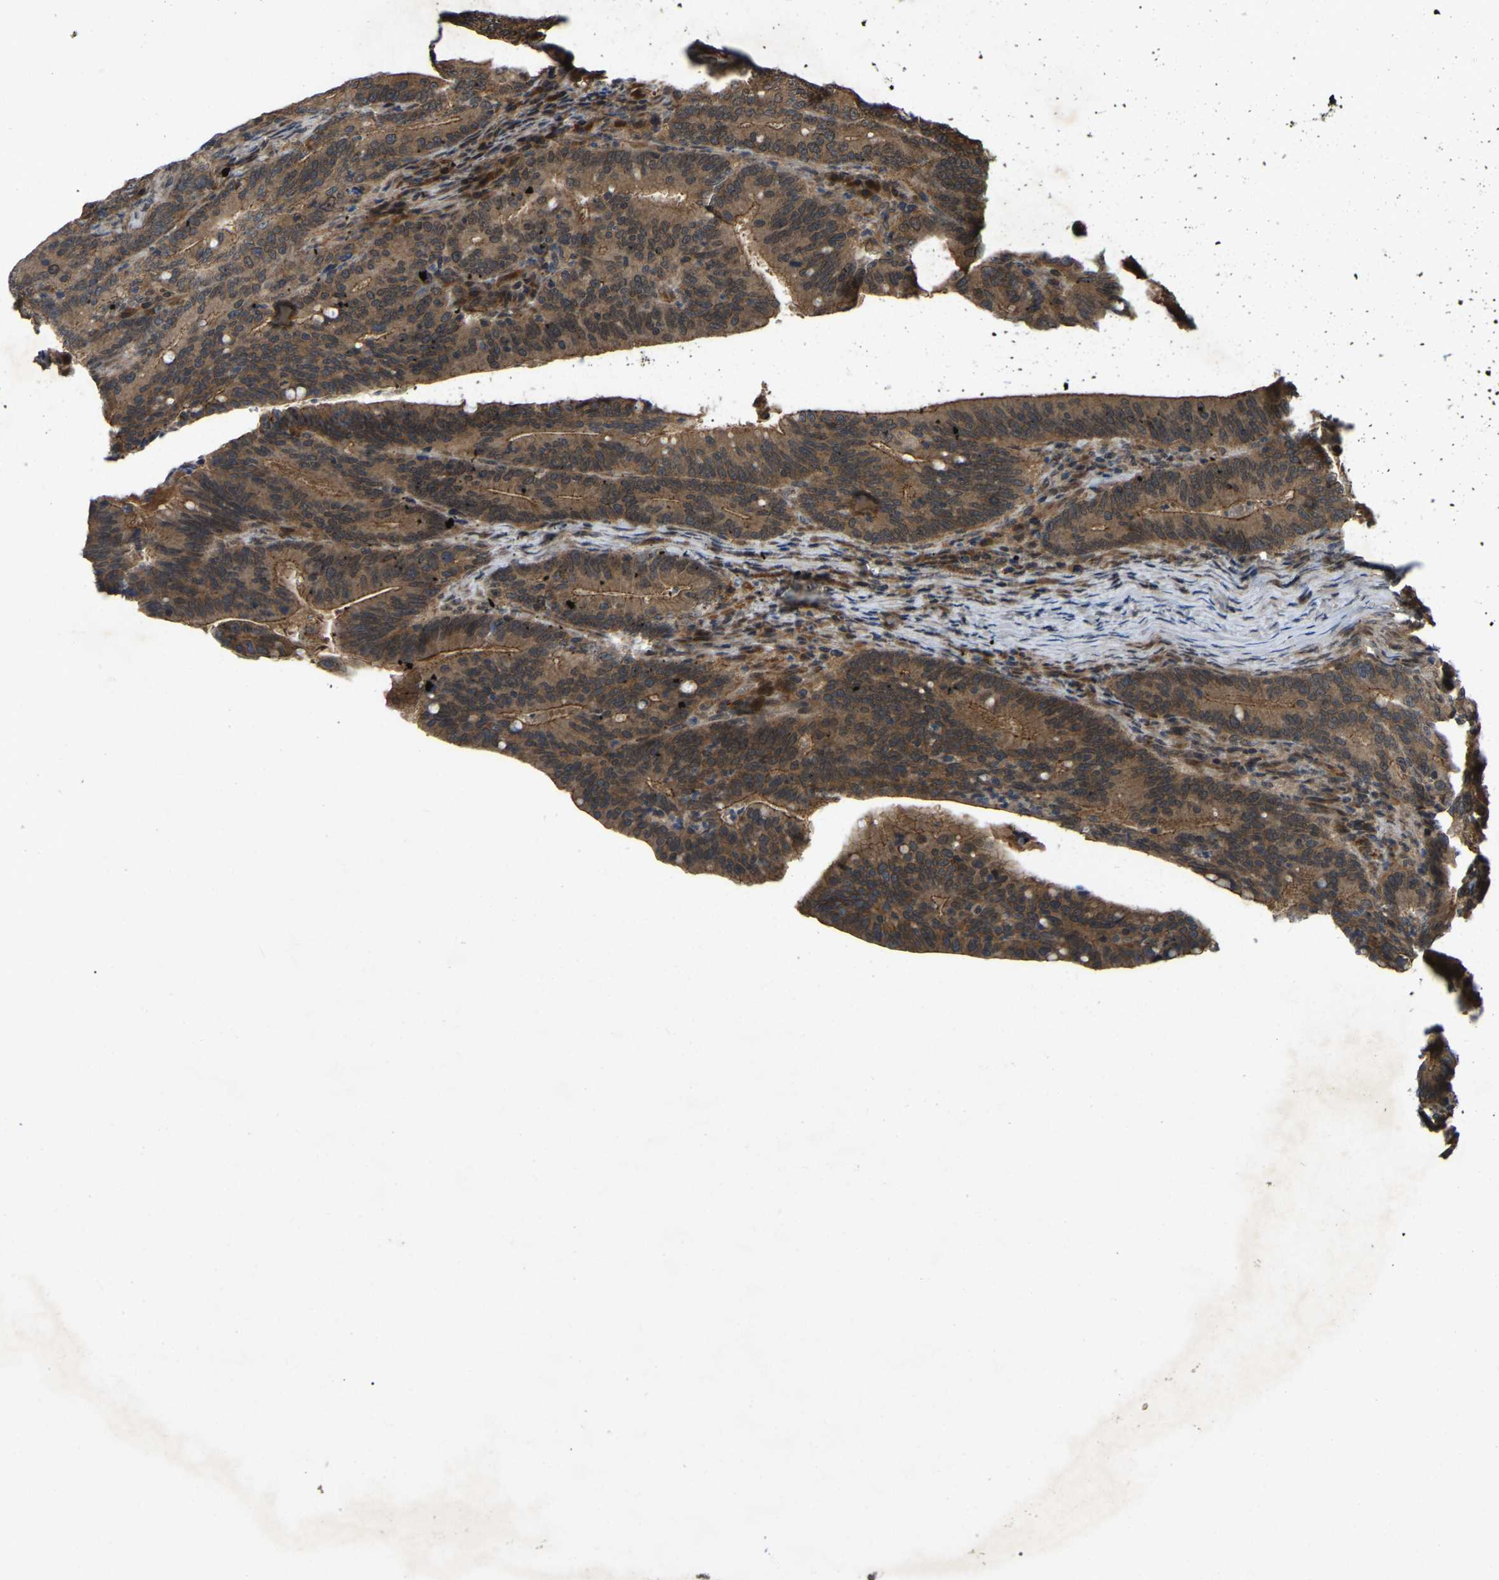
{"staining": {"intensity": "strong", "quantity": ">75%", "location": "cytoplasmic/membranous,nuclear"}, "tissue": "colorectal cancer", "cell_type": "Tumor cells", "image_type": "cancer", "snomed": [{"axis": "morphology", "description": "Adenocarcinoma, NOS"}, {"axis": "topography", "description": "Colon"}], "caption": "Colorectal cancer (adenocarcinoma) was stained to show a protein in brown. There is high levels of strong cytoplasmic/membranous and nuclear expression in approximately >75% of tumor cells.", "gene": "KIAA1549", "patient": {"sex": "female", "age": 66}}